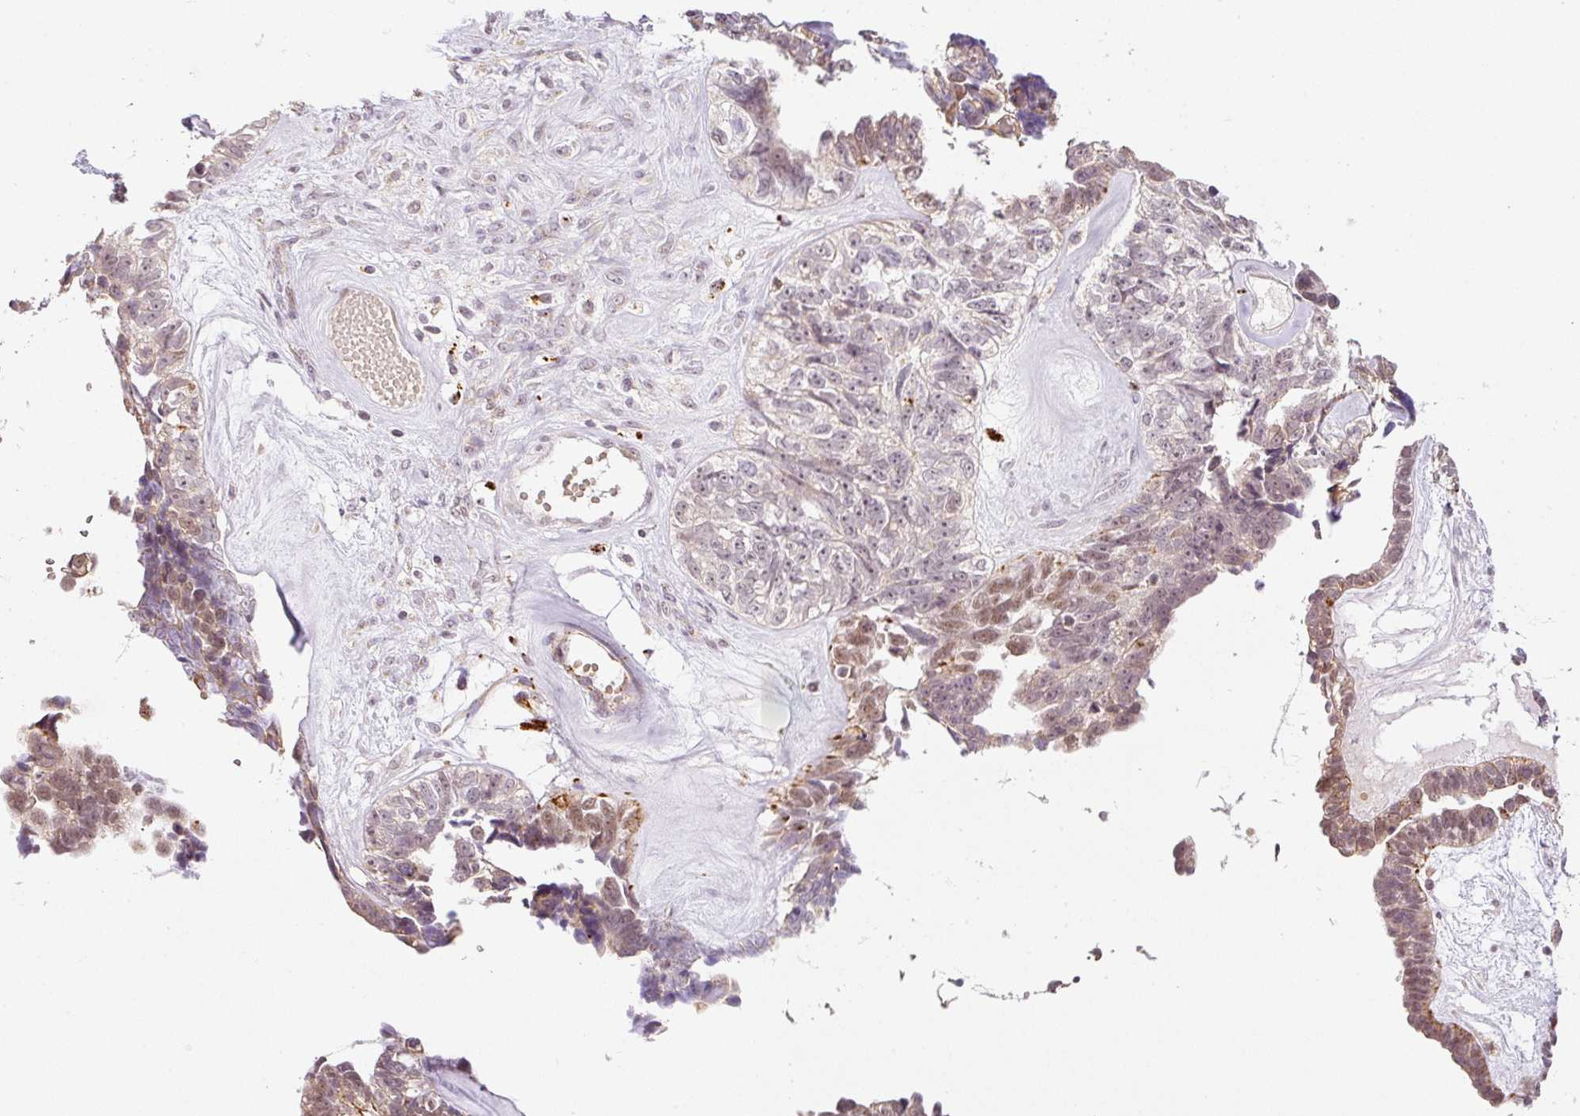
{"staining": {"intensity": "moderate", "quantity": ">75%", "location": "cytoplasmic/membranous,nuclear"}, "tissue": "ovarian cancer", "cell_type": "Tumor cells", "image_type": "cancer", "snomed": [{"axis": "morphology", "description": "Cystadenocarcinoma, serous, NOS"}, {"axis": "topography", "description": "Ovary"}], "caption": "This is an image of immunohistochemistry staining of ovarian cancer, which shows moderate staining in the cytoplasmic/membranous and nuclear of tumor cells.", "gene": "ZNF639", "patient": {"sex": "female", "age": 79}}